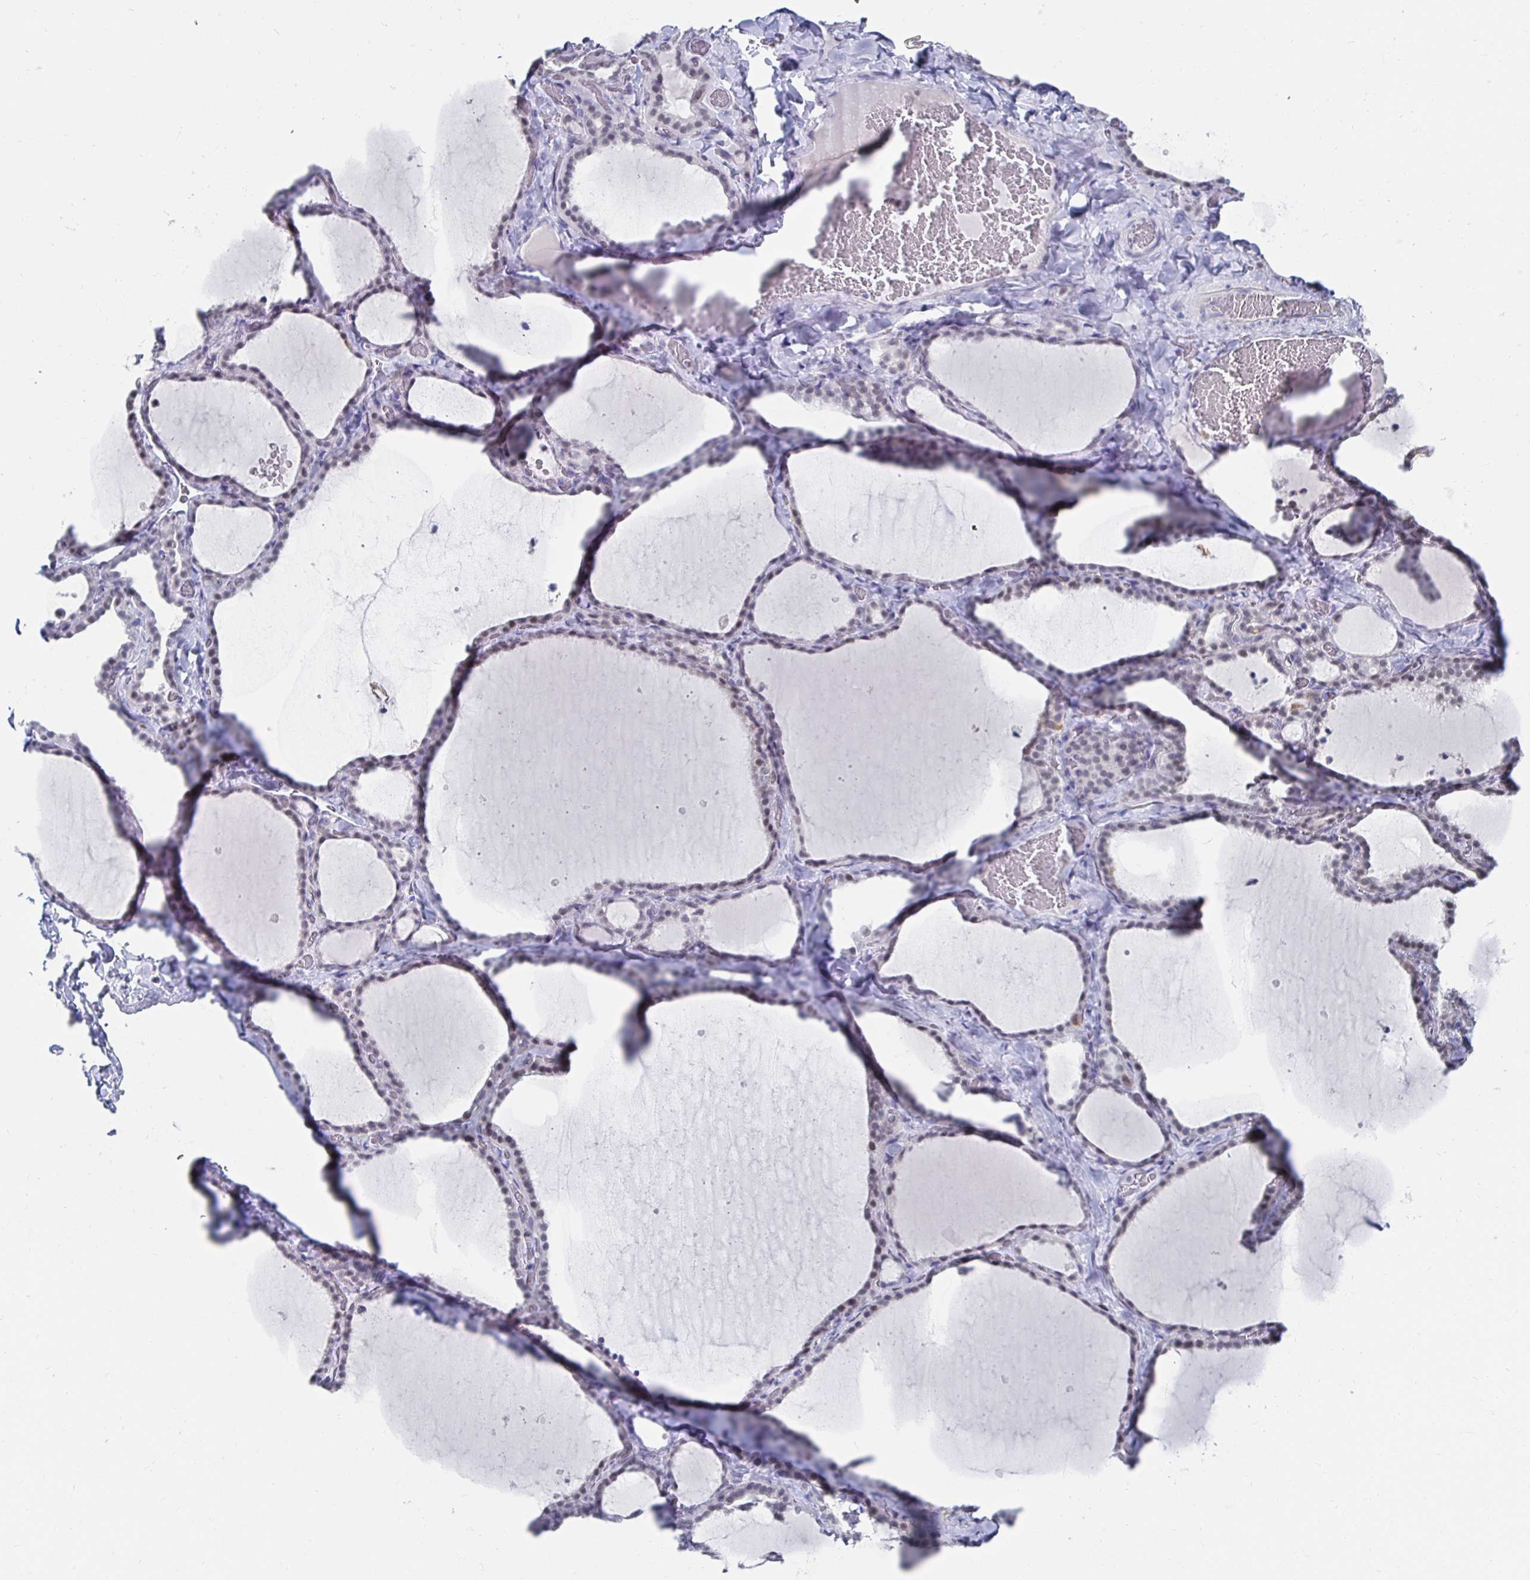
{"staining": {"intensity": "negative", "quantity": "none", "location": "none"}, "tissue": "thyroid gland", "cell_type": "Glandular cells", "image_type": "normal", "snomed": [{"axis": "morphology", "description": "Normal tissue, NOS"}, {"axis": "topography", "description": "Thyroid gland"}], "caption": "This is a image of immunohistochemistry staining of benign thyroid gland, which shows no positivity in glandular cells. (DAB immunohistochemistry (IHC) with hematoxylin counter stain).", "gene": "NOCT", "patient": {"sex": "female", "age": 22}}